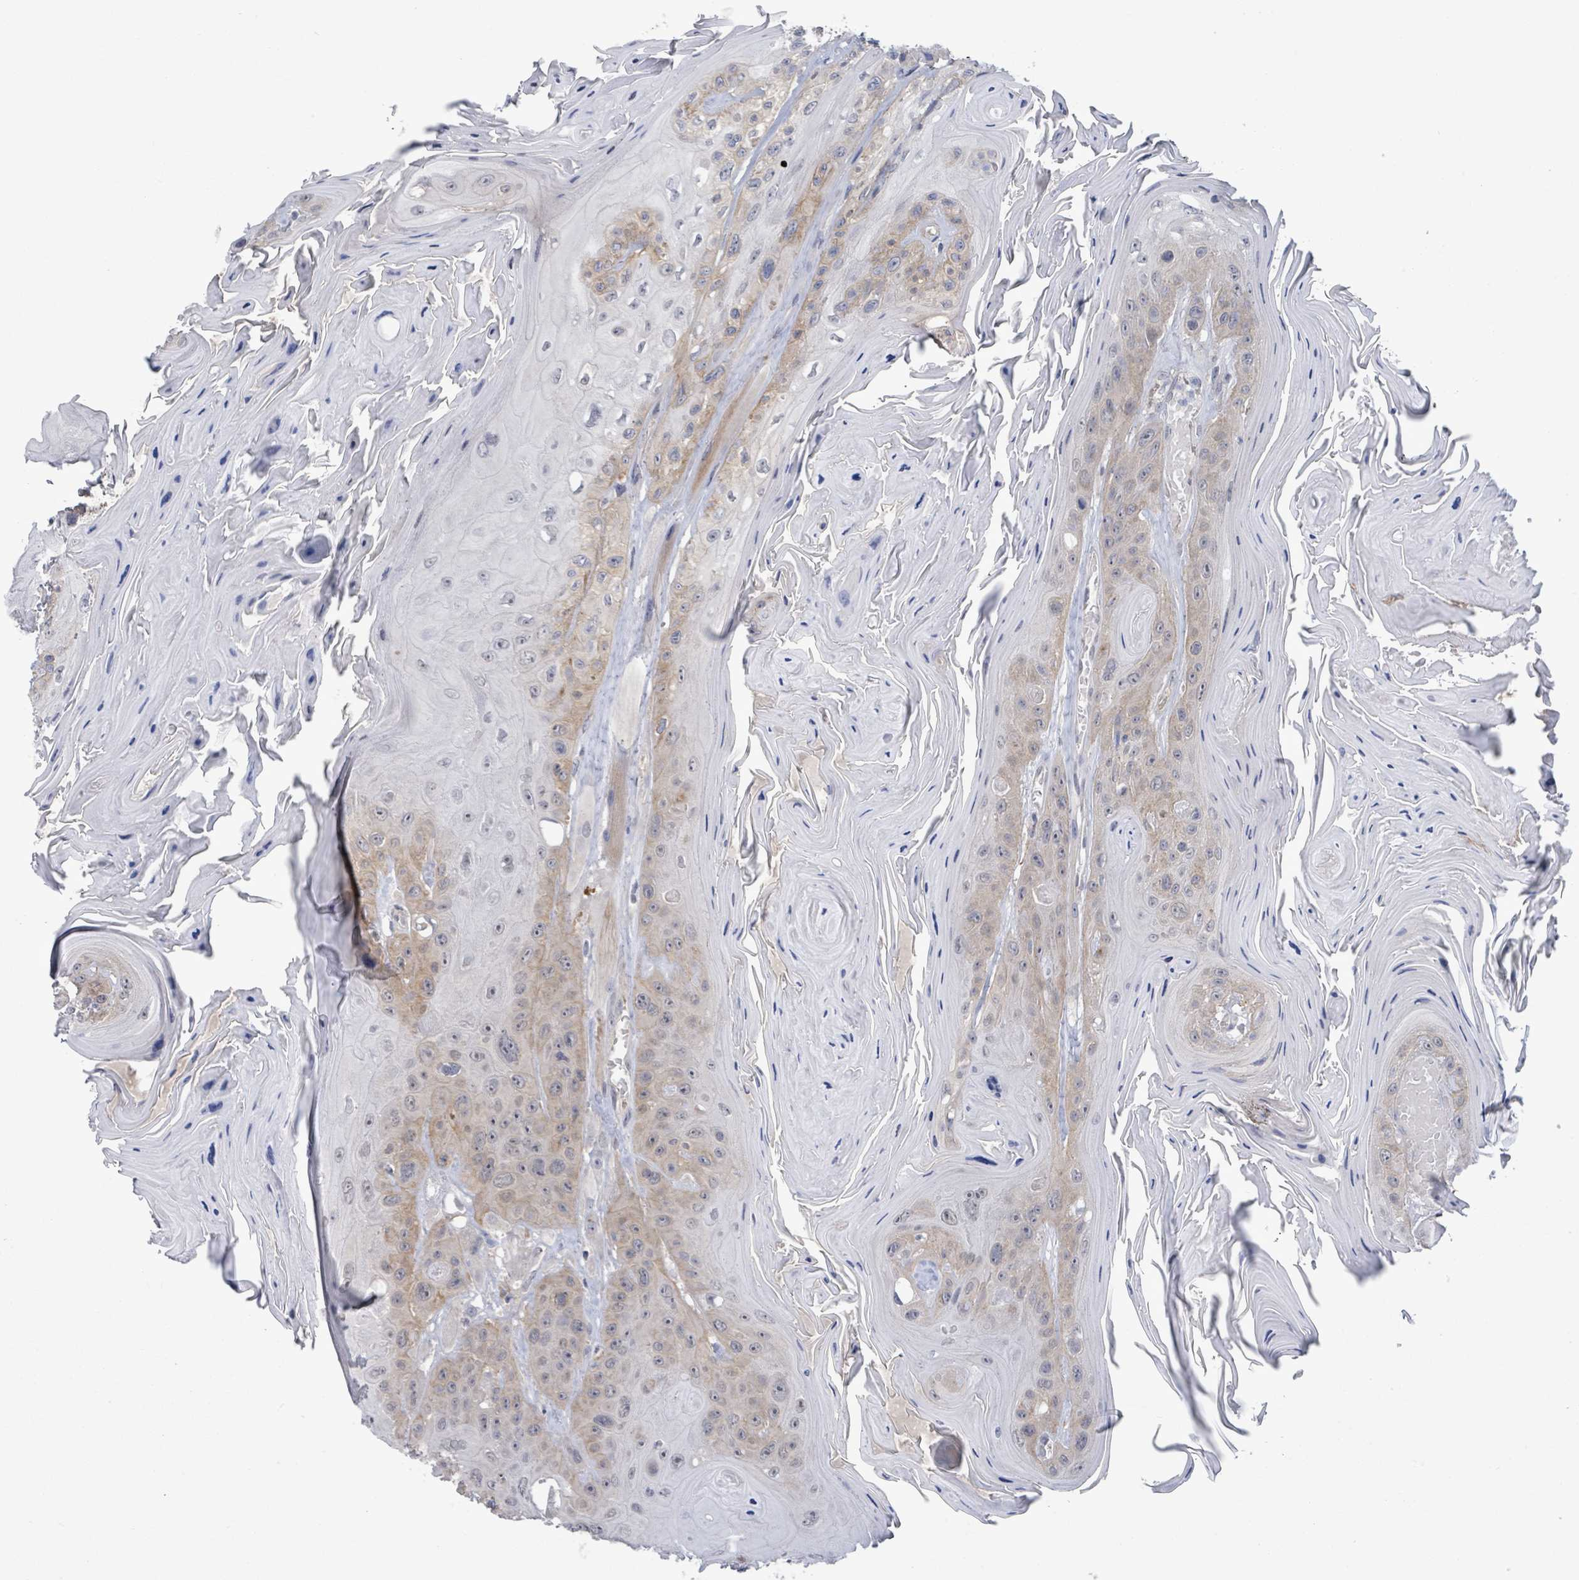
{"staining": {"intensity": "weak", "quantity": "<25%", "location": "cytoplasmic/membranous"}, "tissue": "head and neck cancer", "cell_type": "Tumor cells", "image_type": "cancer", "snomed": [{"axis": "morphology", "description": "Squamous cell carcinoma, NOS"}, {"axis": "topography", "description": "Head-Neck"}], "caption": "IHC micrograph of neoplastic tissue: head and neck squamous cell carcinoma stained with DAB demonstrates no significant protein expression in tumor cells.", "gene": "AMMECR1", "patient": {"sex": "female", "age": 59}}